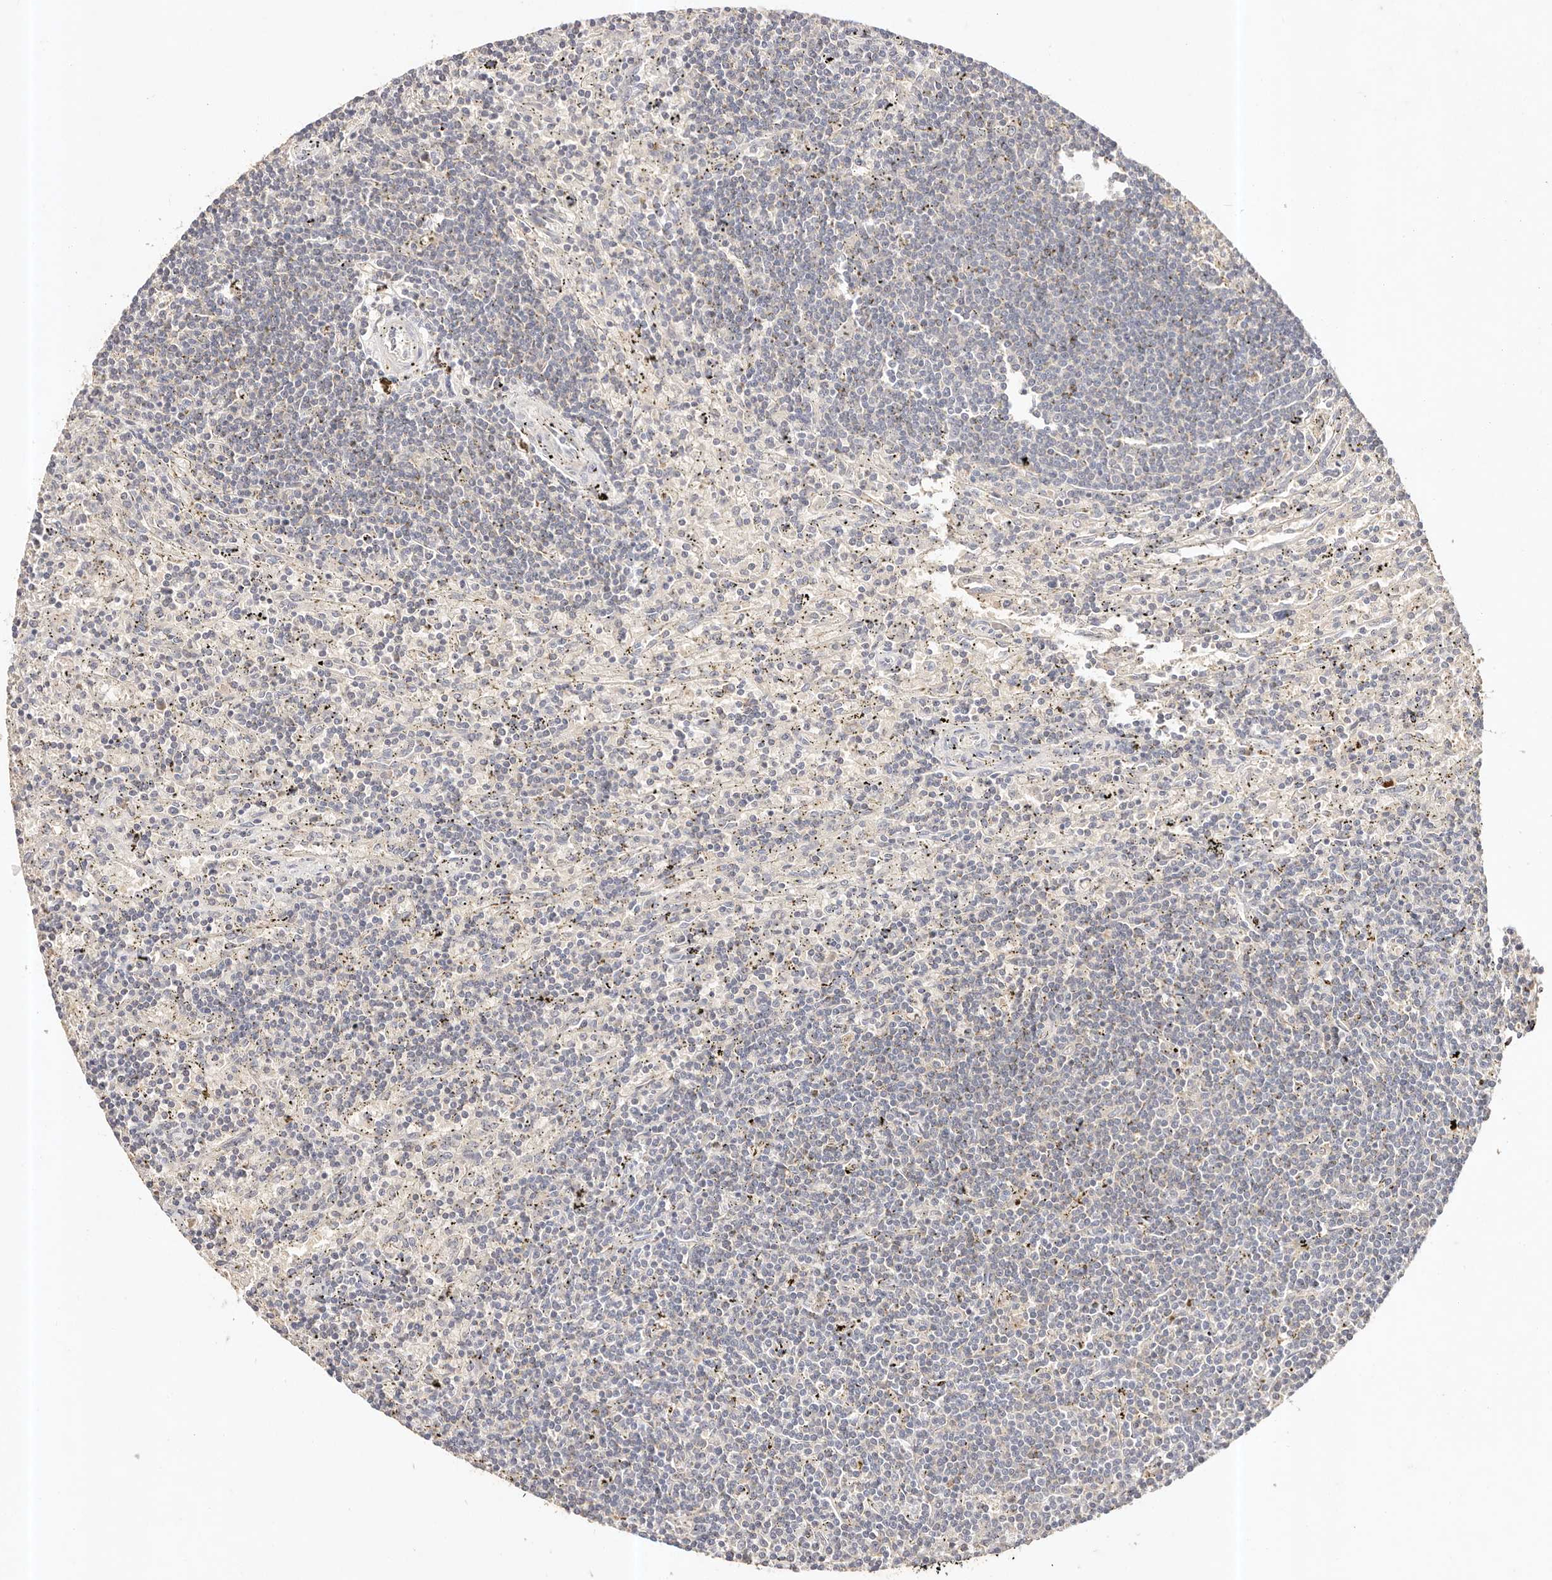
{"staining": {"intensity": "negative", "quantity": "none", "location": "none"}, "tissue": "lymphoma", "cell_type": "Tumor cells", "image_type": "cancer", "snomed": [{"axis": "morphology", "description": "Malignant lymphoma, non-Hodgkin's type, Low grade"}, {"axis": "topography", "description": "Spleen"}], "caption": "Immunohistochemical staining of human malignant lymphoma, non-Hodgkin's type (low-grade) shows no significant positivity in tumor cells. (DAB (3,3'-diaminobenzidine) IHC visualized using brightfield microscopy, high magnification).", "gene": "CXADR", "patient": {"sex": "male", "age": 76}}